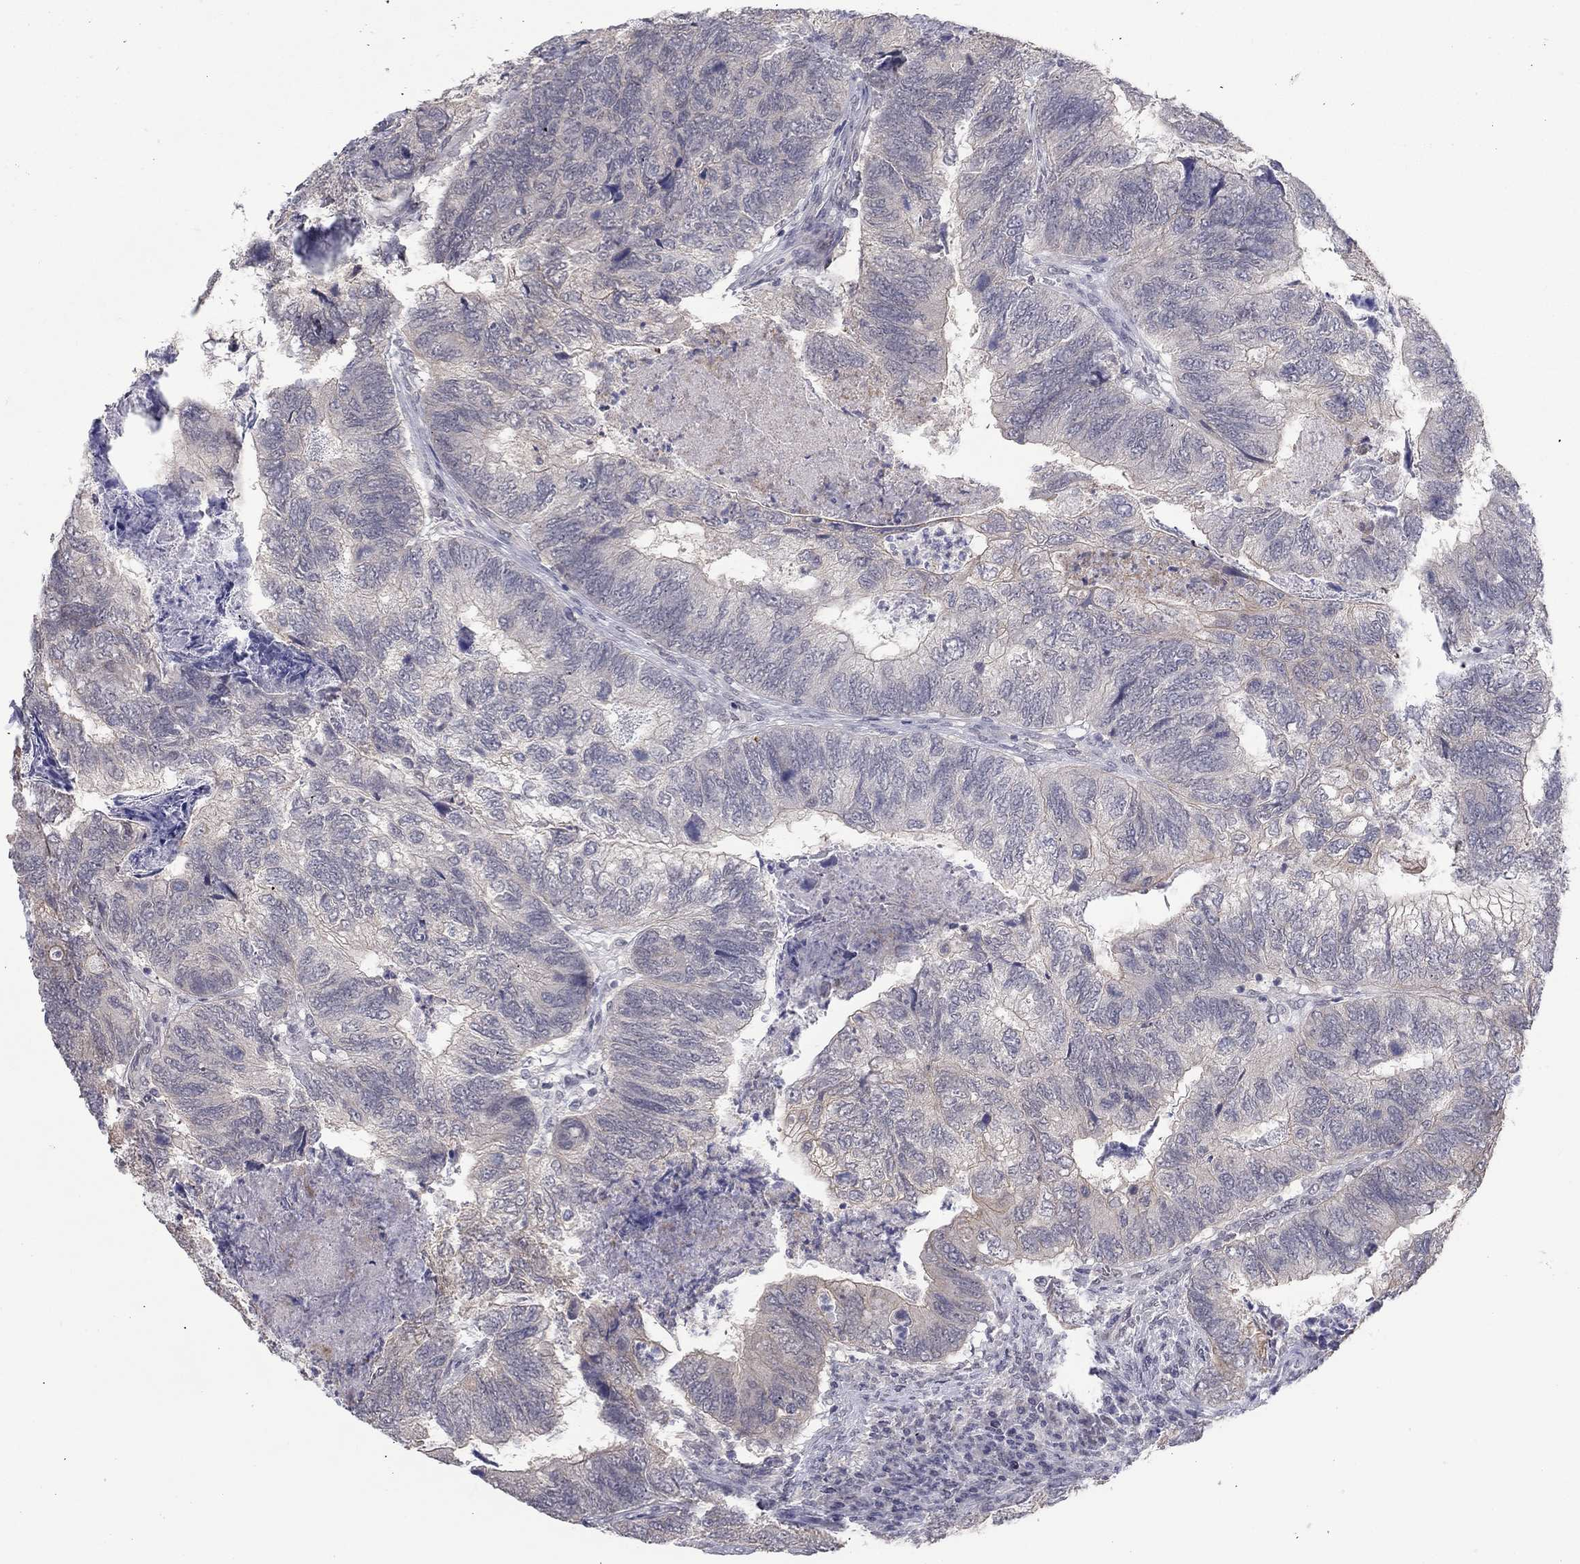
{"staining": {"intensity": "negative", "quantity": "none", "location": "none"}, "tissue": "colorectal cancer", "cell_type": "Tumor cells", "image_type": "cancer", "snomed": [{"axis": "morphology", "description": "Adenocarcinoma, NOS"}, {"axis": "topography", "description": "Colon"}], "caption": "Immunohistochemistry (IHC) of colorectal adenocarcinoma reveals no staining in tumor cells.", "gene": "SLC22A2", "patient": {"sex": "female", "age": 67}}